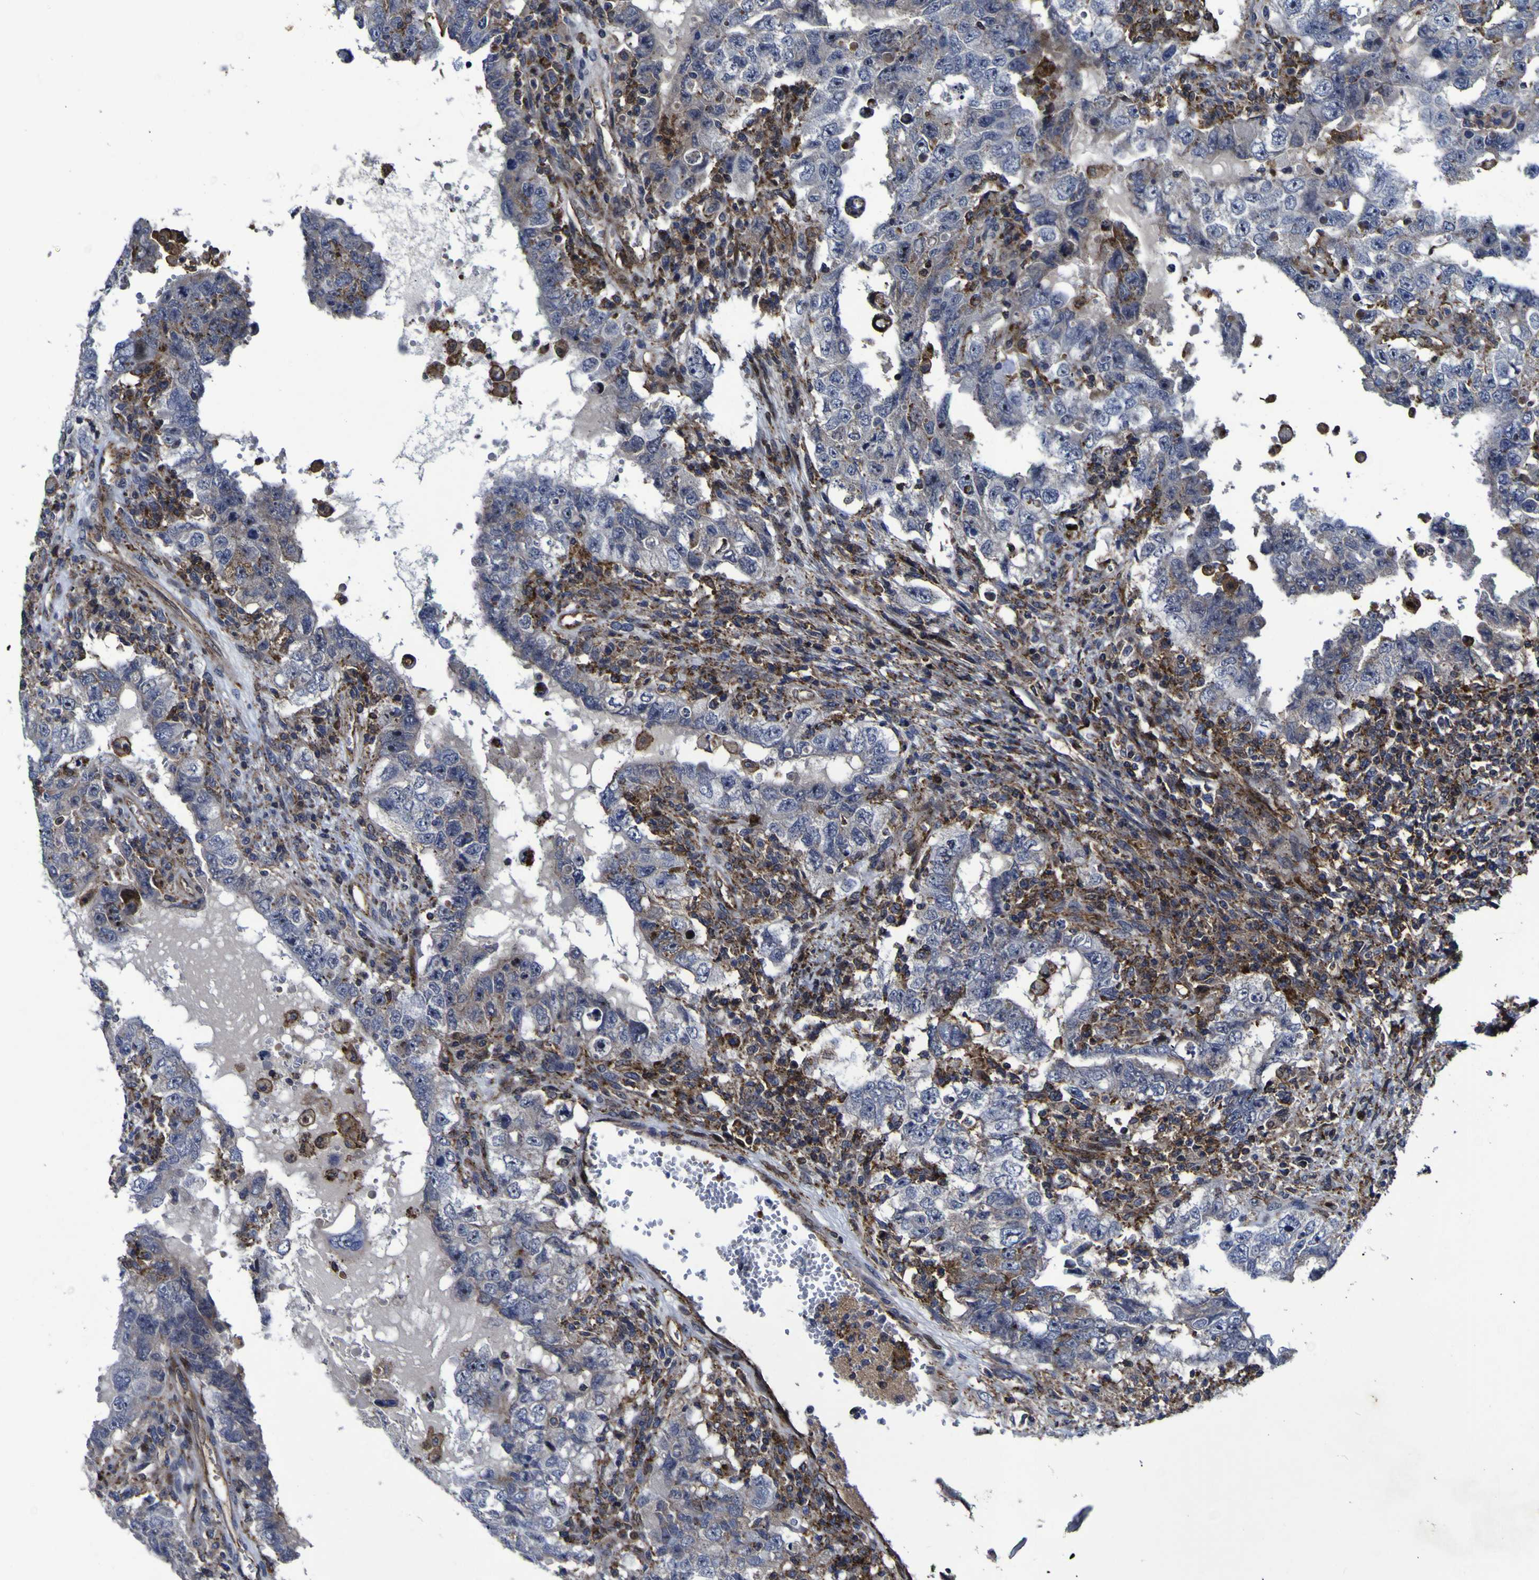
{"staining": {"intensity": "moderate", "quantity": "<25%", "location": "cytoplasmic/membranous"}, "tissue": "testis cancer", "cell_type": "Tumor cells", "image_type": "cancer", "snomed": [{"axis": "morphology", "description": "Carcinoma, Embryonal, NOS"}, {"axis": "topography", "description": "Testis"}], "caption": "Testis embryonal carcinoma stained with DAB IHC displays low levels of moderate cytoplasmic/membranous positivity in about <25% of tumor cells. Using DAB (3,3'-diaminobenzidine) (brown) and hematoxylin (blue) stains, captured at high magnification using brightfield microscopy.", "gene": "MGLL", "patient": {"sex": "male", "age": 26}}